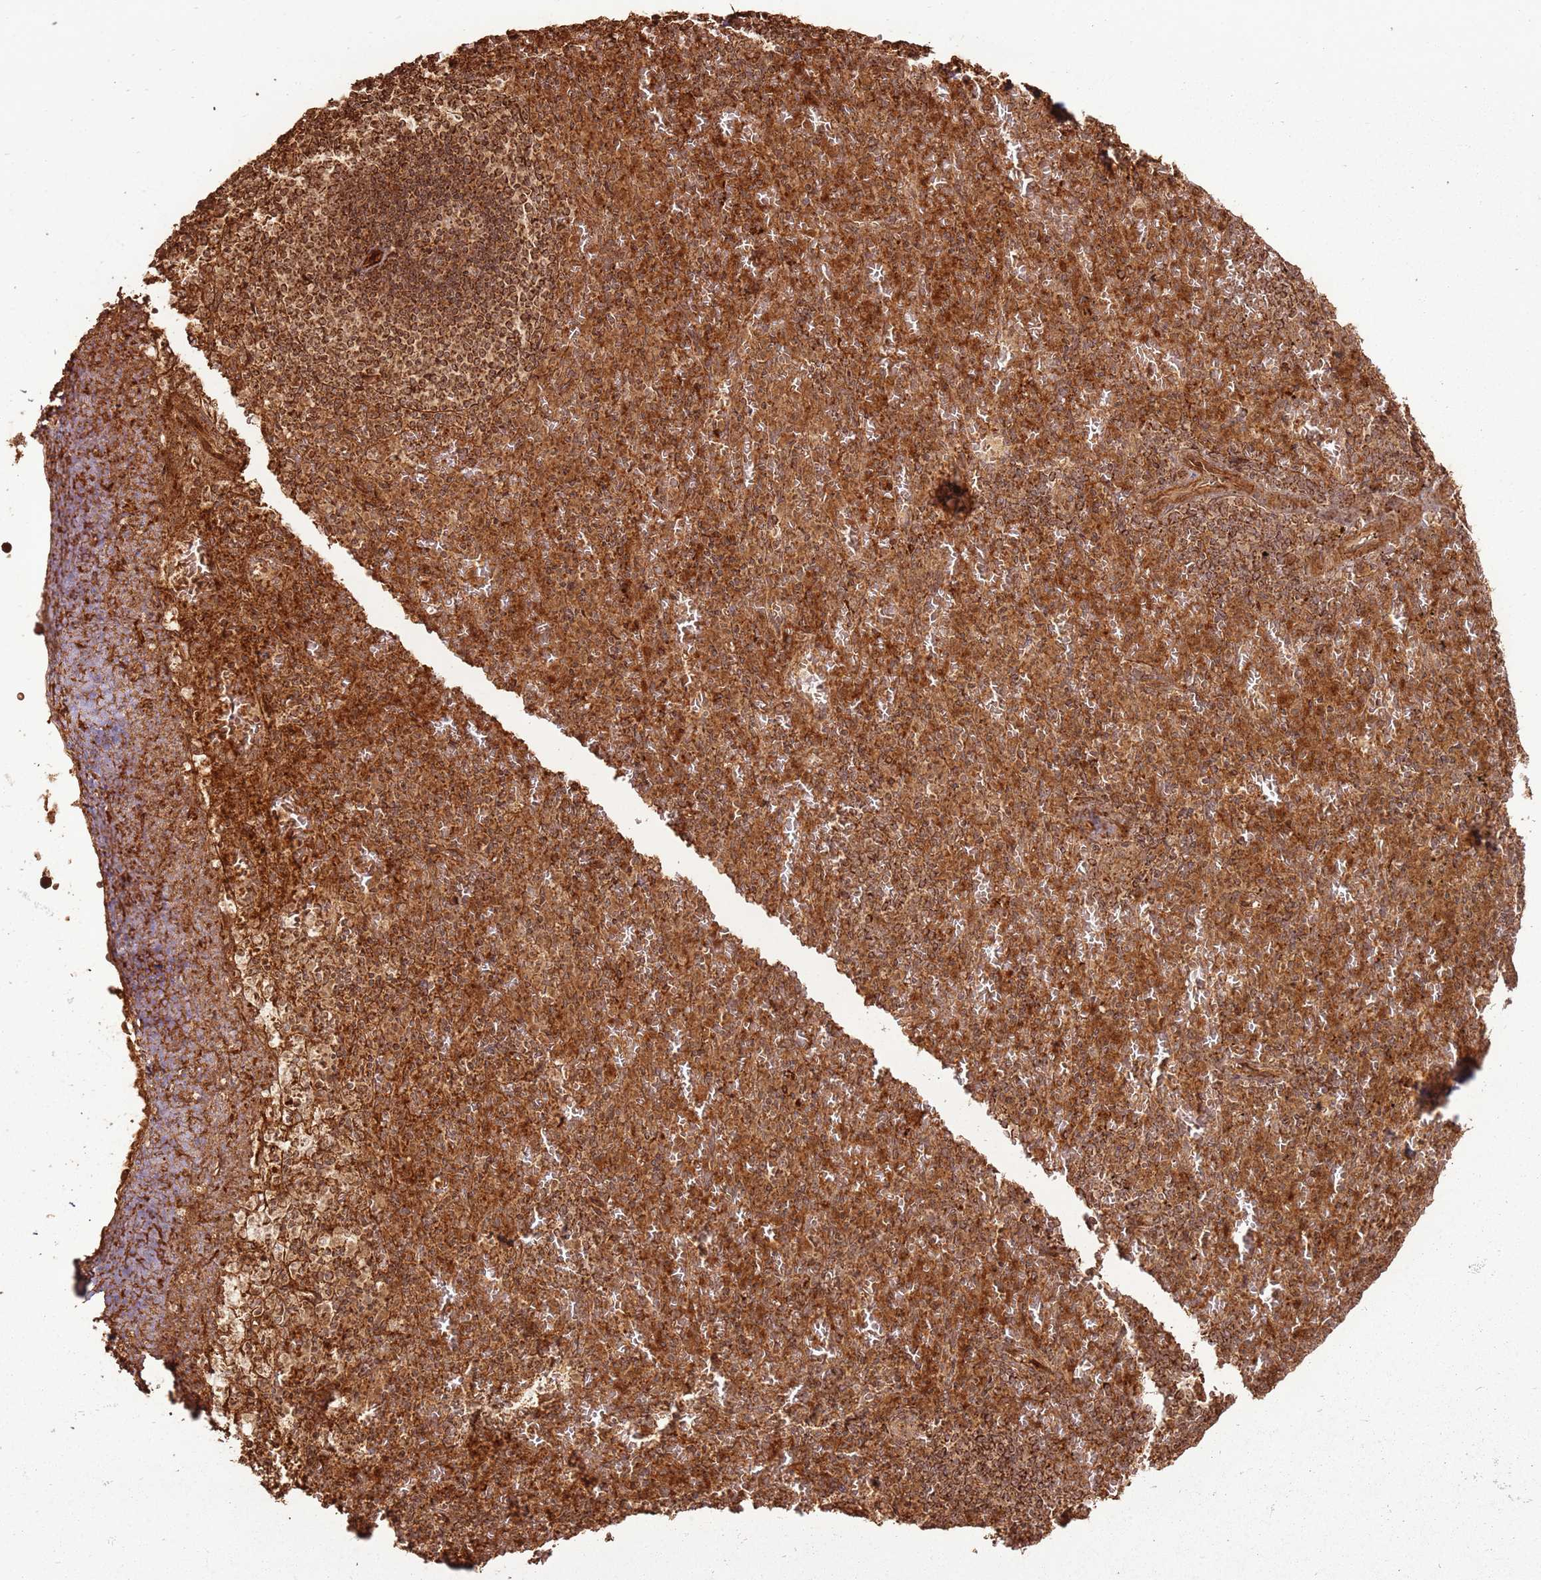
{"staining": {"intensity": "strong", "quantity": ">75%", "location": "cytoplasmic/membranous"}, "tissue": "spleen", "cell_type": "Cells in red pulp", "image_type": "normal", "snomed": [{"axis": "morphology", "description": "Normal tissue, NOS"}, {"axis": "topography", "description": "Spleen"}], "caption": "Immunohistochemical staining of benign human spleen reveals >75% levels of strong cytoplasmic/membranous protein staining in approximately >75% of cells in red pulp. (IHC, brightfield microscopy, high magnification).", "gene": "MRPS6", "patient": {"sex": "female", "age": 74}}